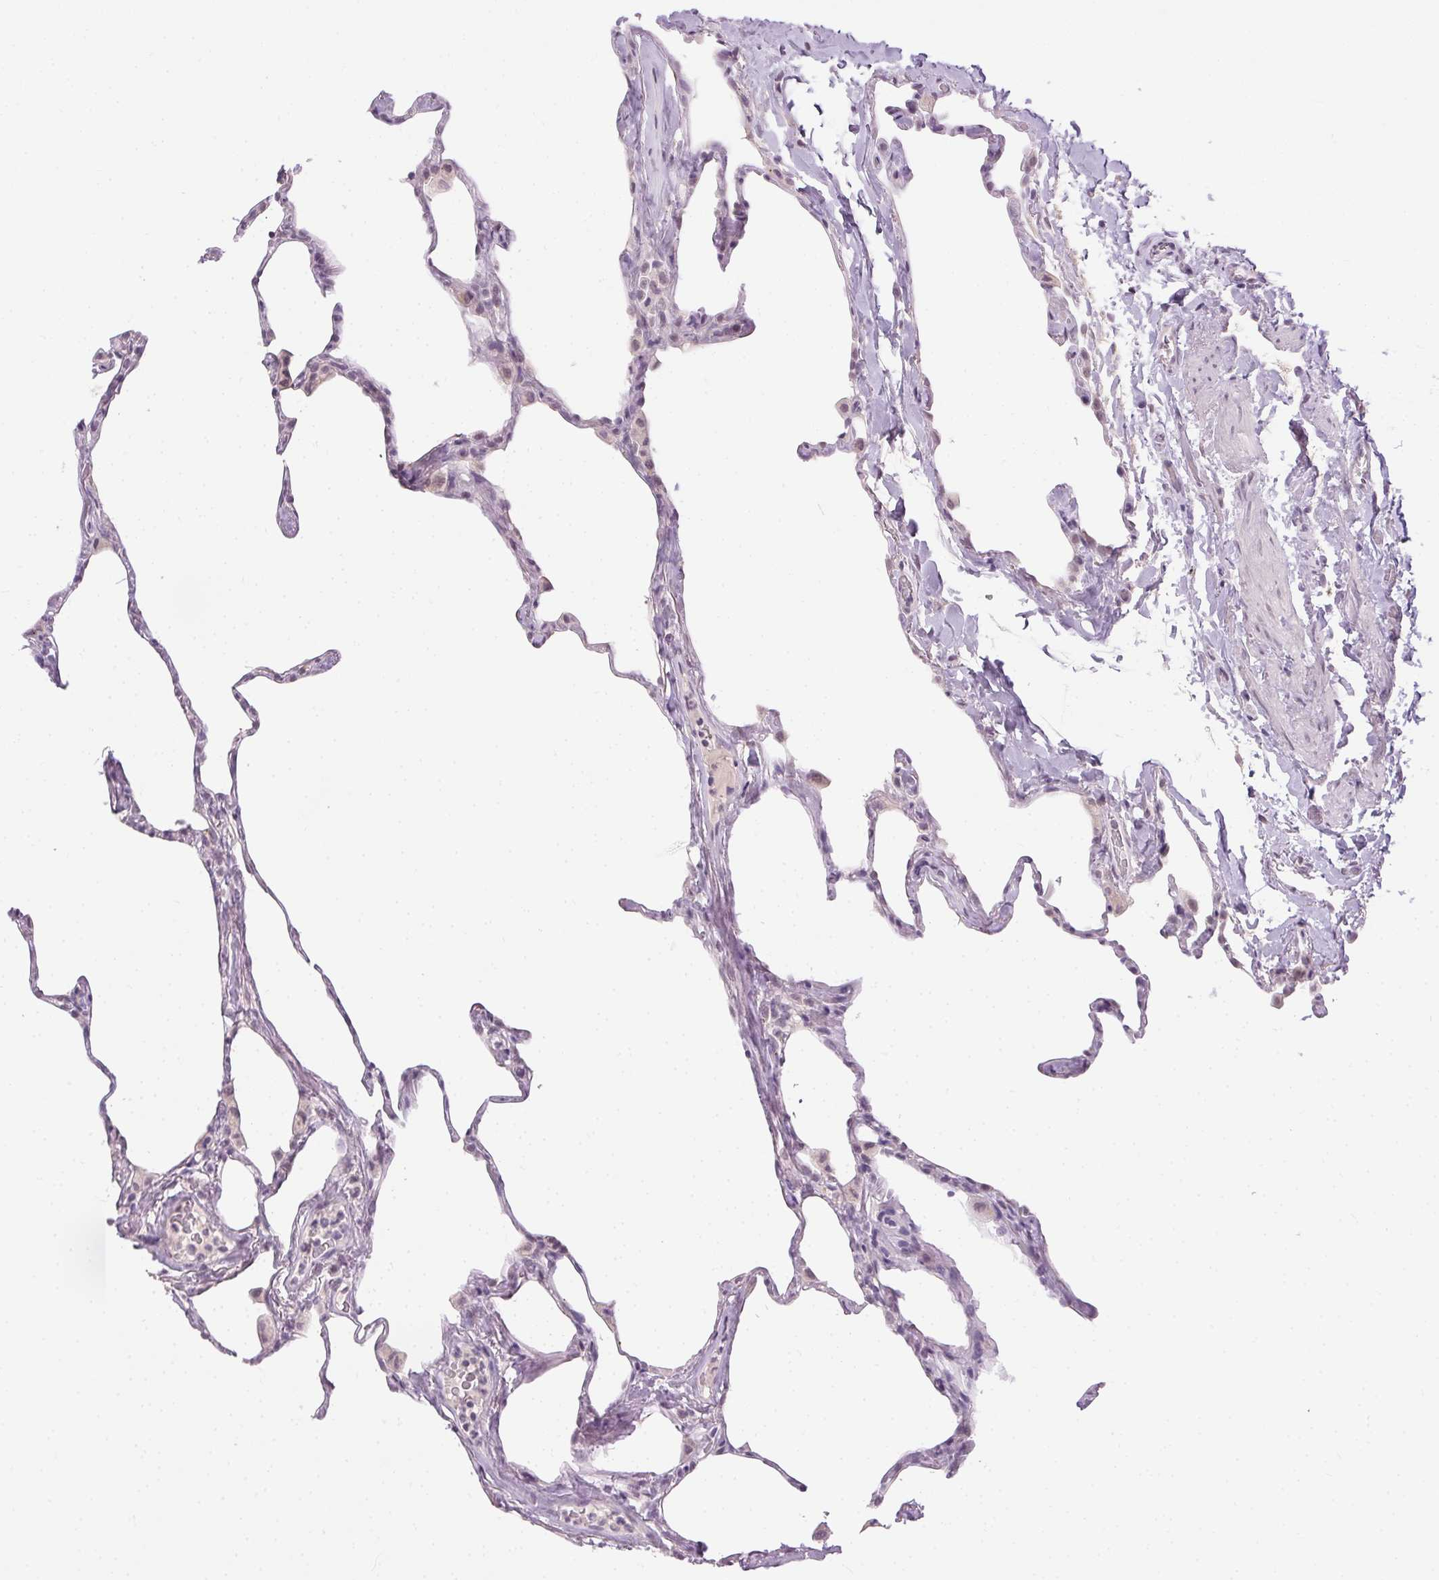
{"staining": {"intensity": "weak", "quantity": "<25%", "location": "nuclear"}, "tissue": "lung", "cell_type": "Alveolar cells", "image_type": "normal", "snomed": [{"axis": "morphology", "description": "Normal tissue, NOS"}, {"axis": "topography", "description": "Lung"}], "caption": "IHC image of normal lung: human lung stained with DAB shows no significant protein positivity in alveolar cells. (Immunohistochemistry (ihc), brightfield microscopy, high magnification).", "gene": "FAM168A", "patient": {"sex": "male", "age": 65}}